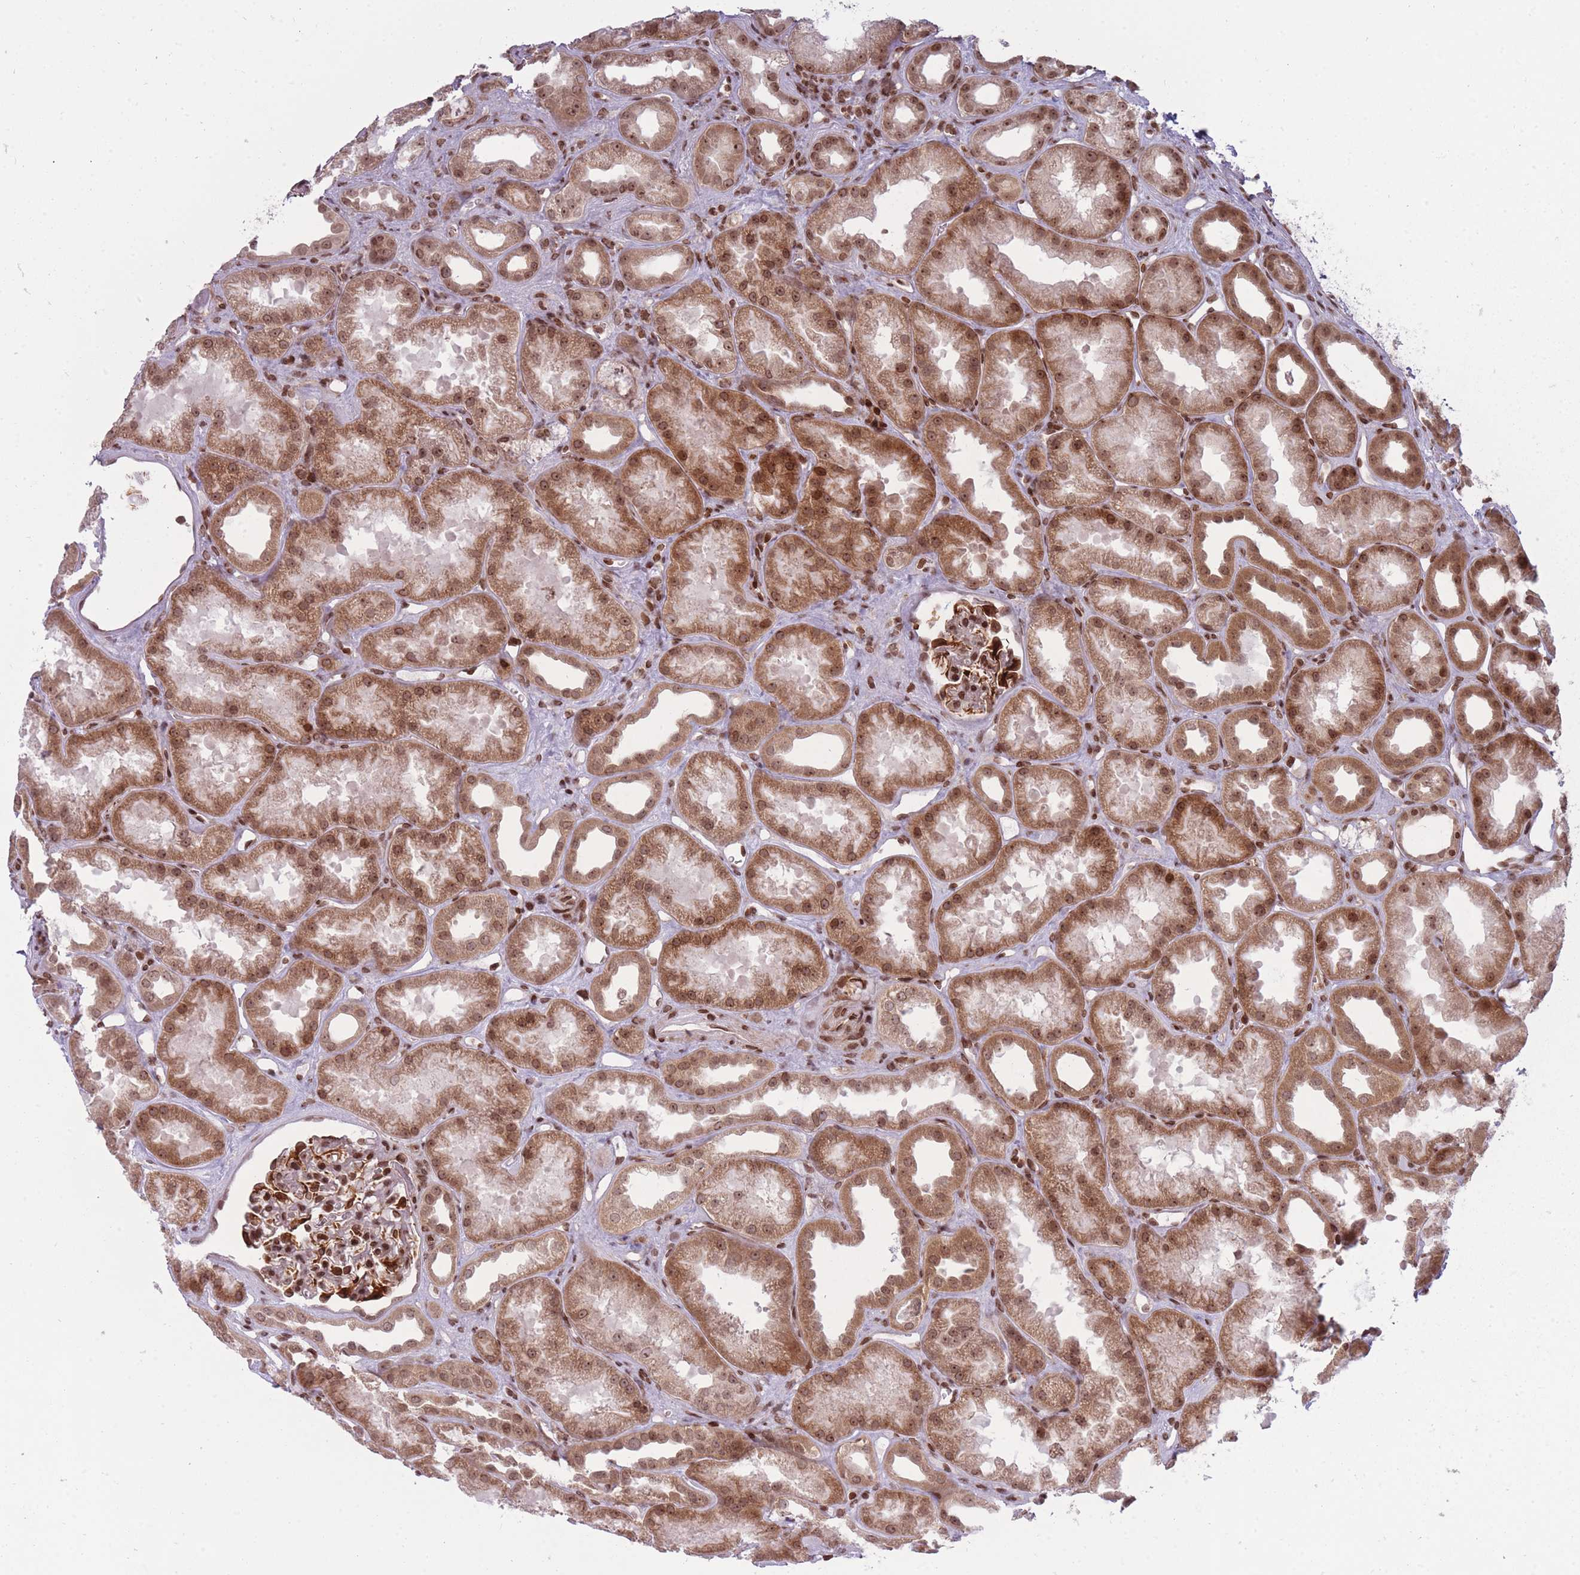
{"staining": {"intensity": "strong", "quantity": ">75%", "location": "nuclear"}, "tissue": "kidney", "cell_type": "Cells in glomeruli", "image_type": "normal", "snomed": [{"axis": "morphology", "description": "Normal tissue, NOS"}, {"axis": "topography", "description": "Kidney"}], "caption": "Immunohistochemical staining of unremarkable kidney demonstrates >75% levels of strong nuclear protein positivity in about >75% of cells in glomeruli. The protein of interest is stained brown, and the nuclei are stained in blue (DAB IHC with brightfield microscopy, high magnification).", "gene": "TMC6", "patient": {"sex": "male", "age": 61}}